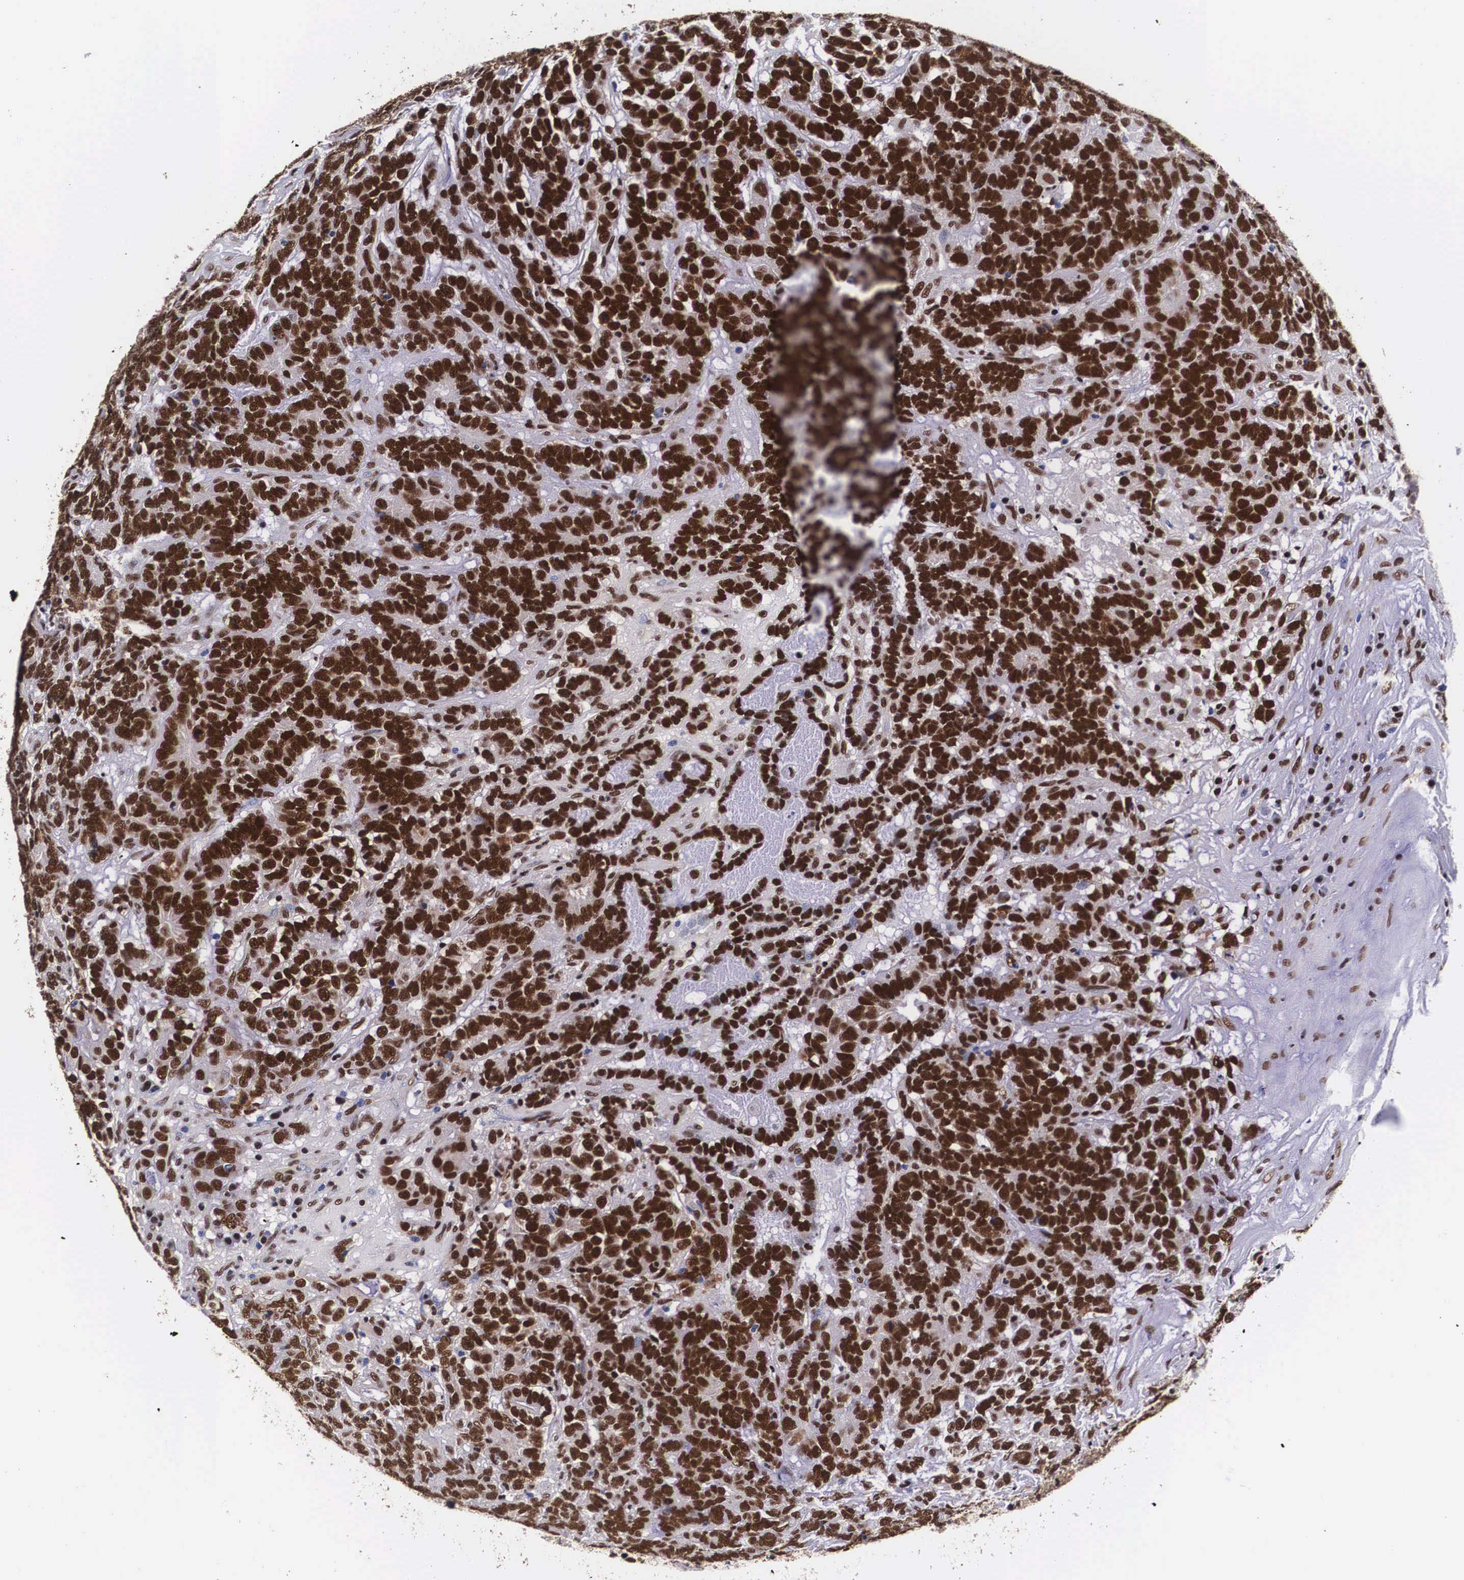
{"staining": {"intensity": "strong", "quantity": ">75%", "location": "nuclear"}, "tissue": "testis cancer", "cell_type": "Tumor cells", "image_type": "cancer", "snomed": [{"axis": "morphology", "description": "Carcinoma, Embryonal, NOS"}, {"axis": "topography", "description": "Testis"}], "caption": "Protein staining of testis embryonal carcinoma tissue exhibits strong nuclear positivity in about >75% of tumor cells. The protein of interest is shown in brown color, while the nuclei are stained blue.", "gene": "PABPN1", "patient": {"sex": "male", "age": 26}}